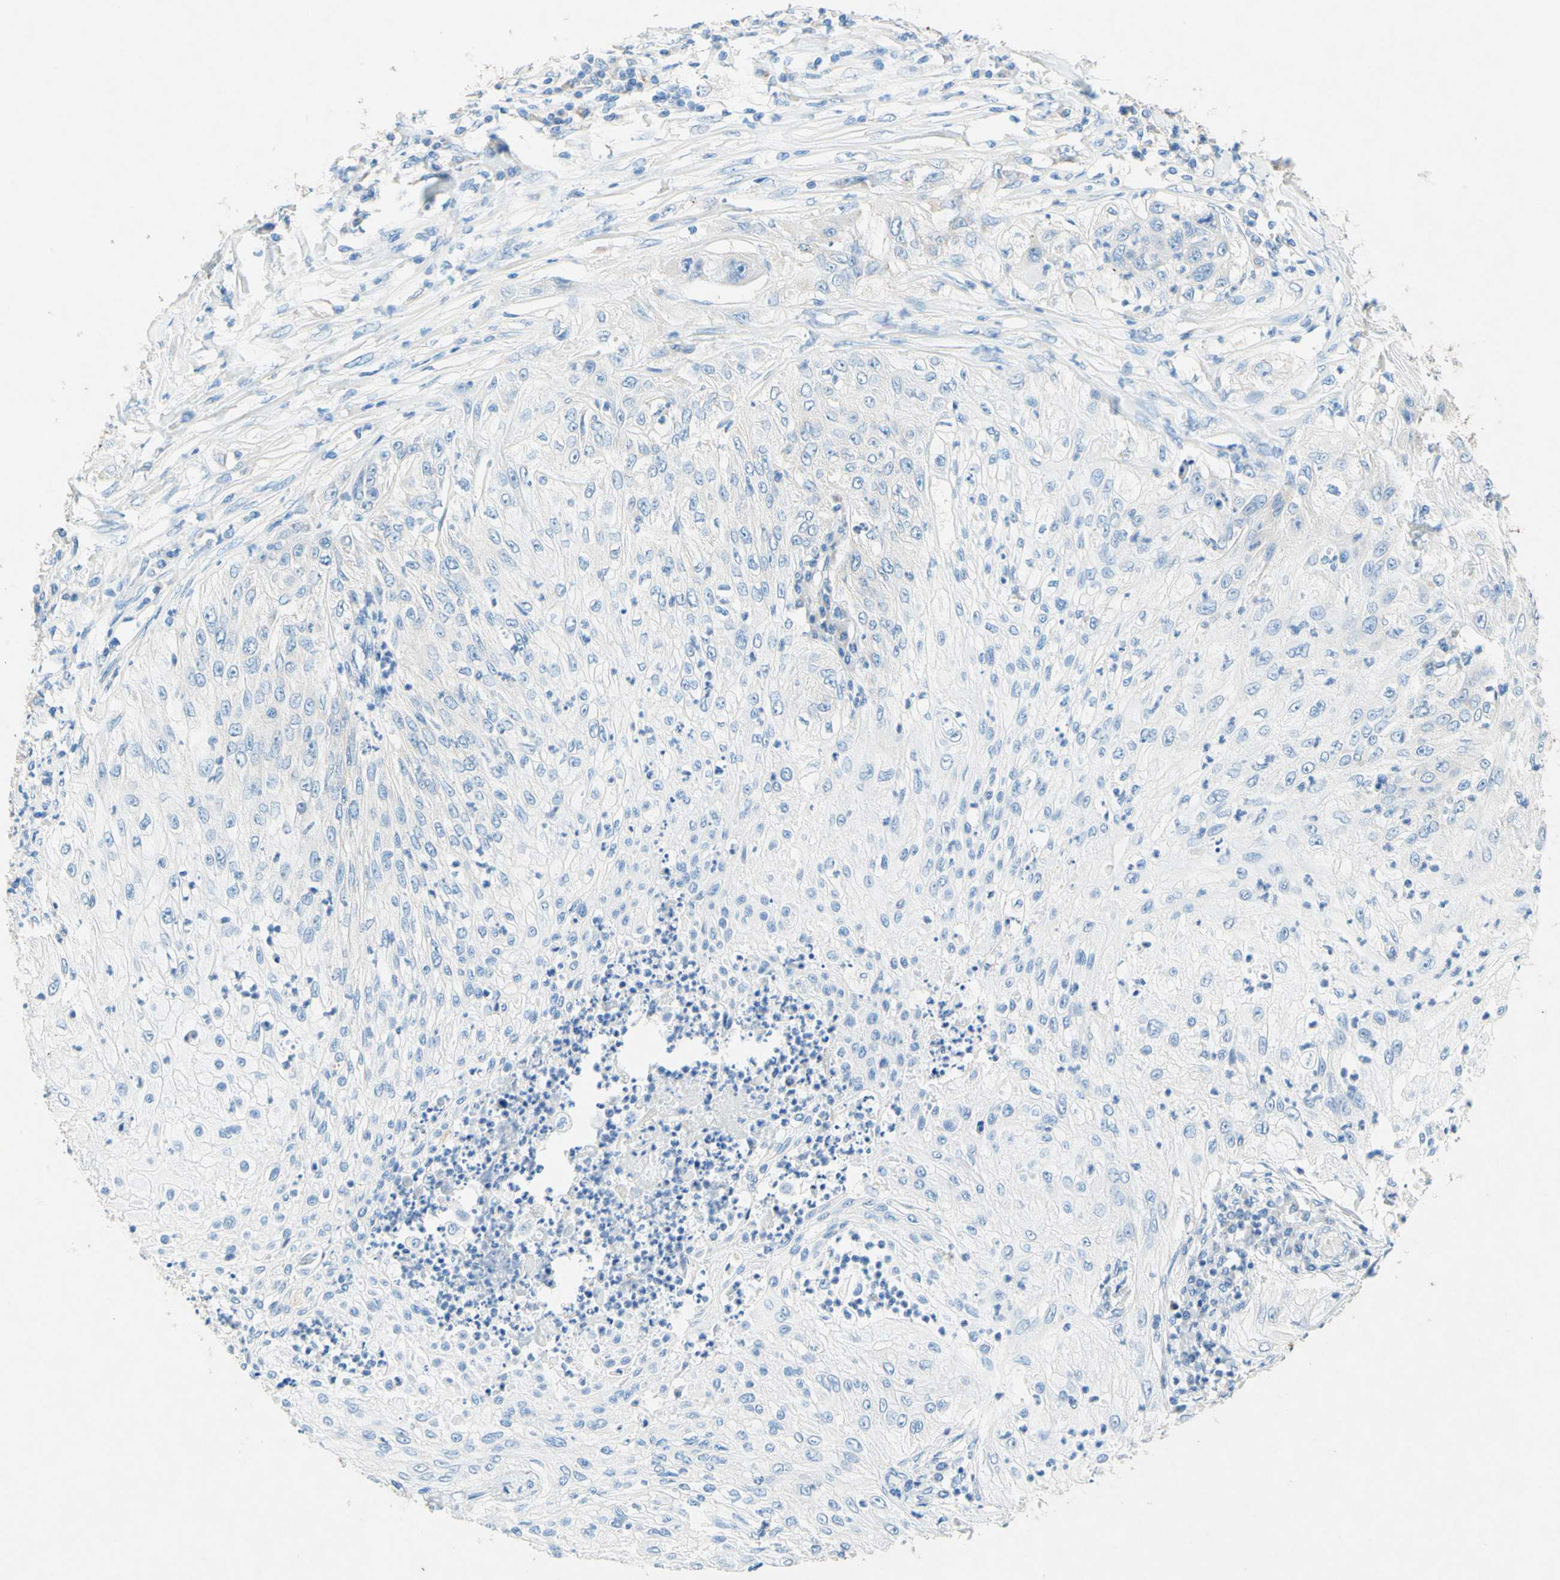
{"staining": {"intensity": "negative", "quantity": "none", "location": "none"}, "tissue": "lung cancer", "cell_type": "Tumor cells", "image_type": "cancer", "snomed": [{"axis": "morphology", "description": "Inflammation, NOS"}, {"axis": "morphology", "description": "Squamous cell carcinoma, NOS"}, {"axis": "topography", "description": "Lymph node"}, {"axis": "topography", "description": "Soft tissue"}, {"axis": "topography", "description": "Lung"}], "caption": "Protein analysis of lung squamous cell carcinoma exhibits no significant staining in tumor cells.", "gene": "SLC46A1", "patient": {"sex": "male", "age": 66}}